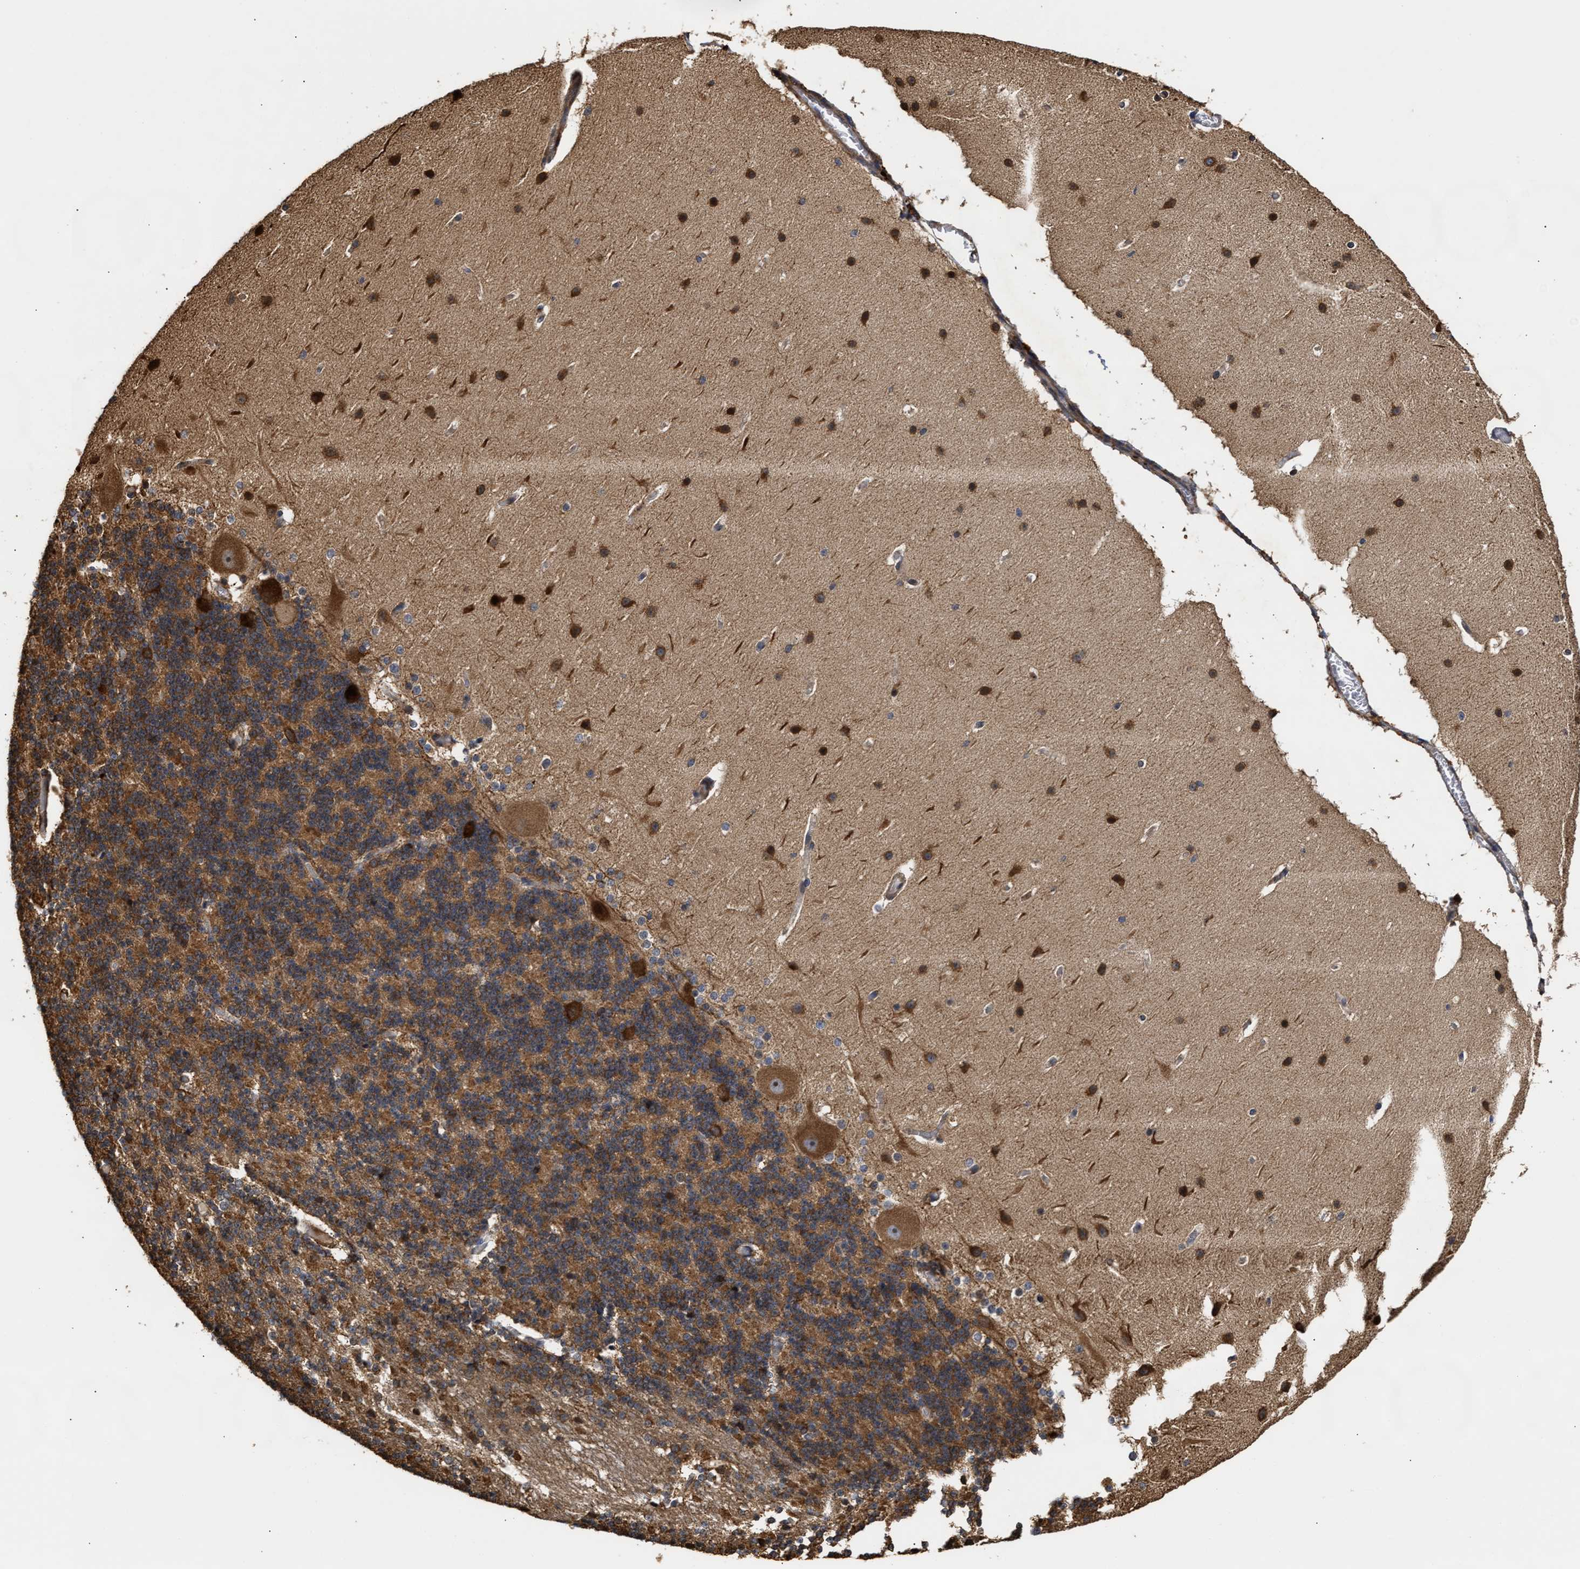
{"staining": {"intensity": "strong", "quantity": ">75%", "location": "cytoplasmic/membranous"}, "tissue": "cerebellum", "cell_type": "Cells in granular layer", "image_type": "normal", "snomed": [{"axis": "morphology", "description": "Normal tissue, NOS"}, {"axis": "topography", "description": "Cerebellum"}], "caption": "Immunohistochemistry (IHC) micrograph of normal cerebellum: human cerebellum stained using immunohistochemistry (IHC) demonstrates high levels of strong protein expression localized specifically in the cytoplasmic/membranous of cells in granular layer, appearing as a cytoplasmic/membranous brown color.", "gene": "GOSR1", "patient": {"sex": "female", "age": 19}}